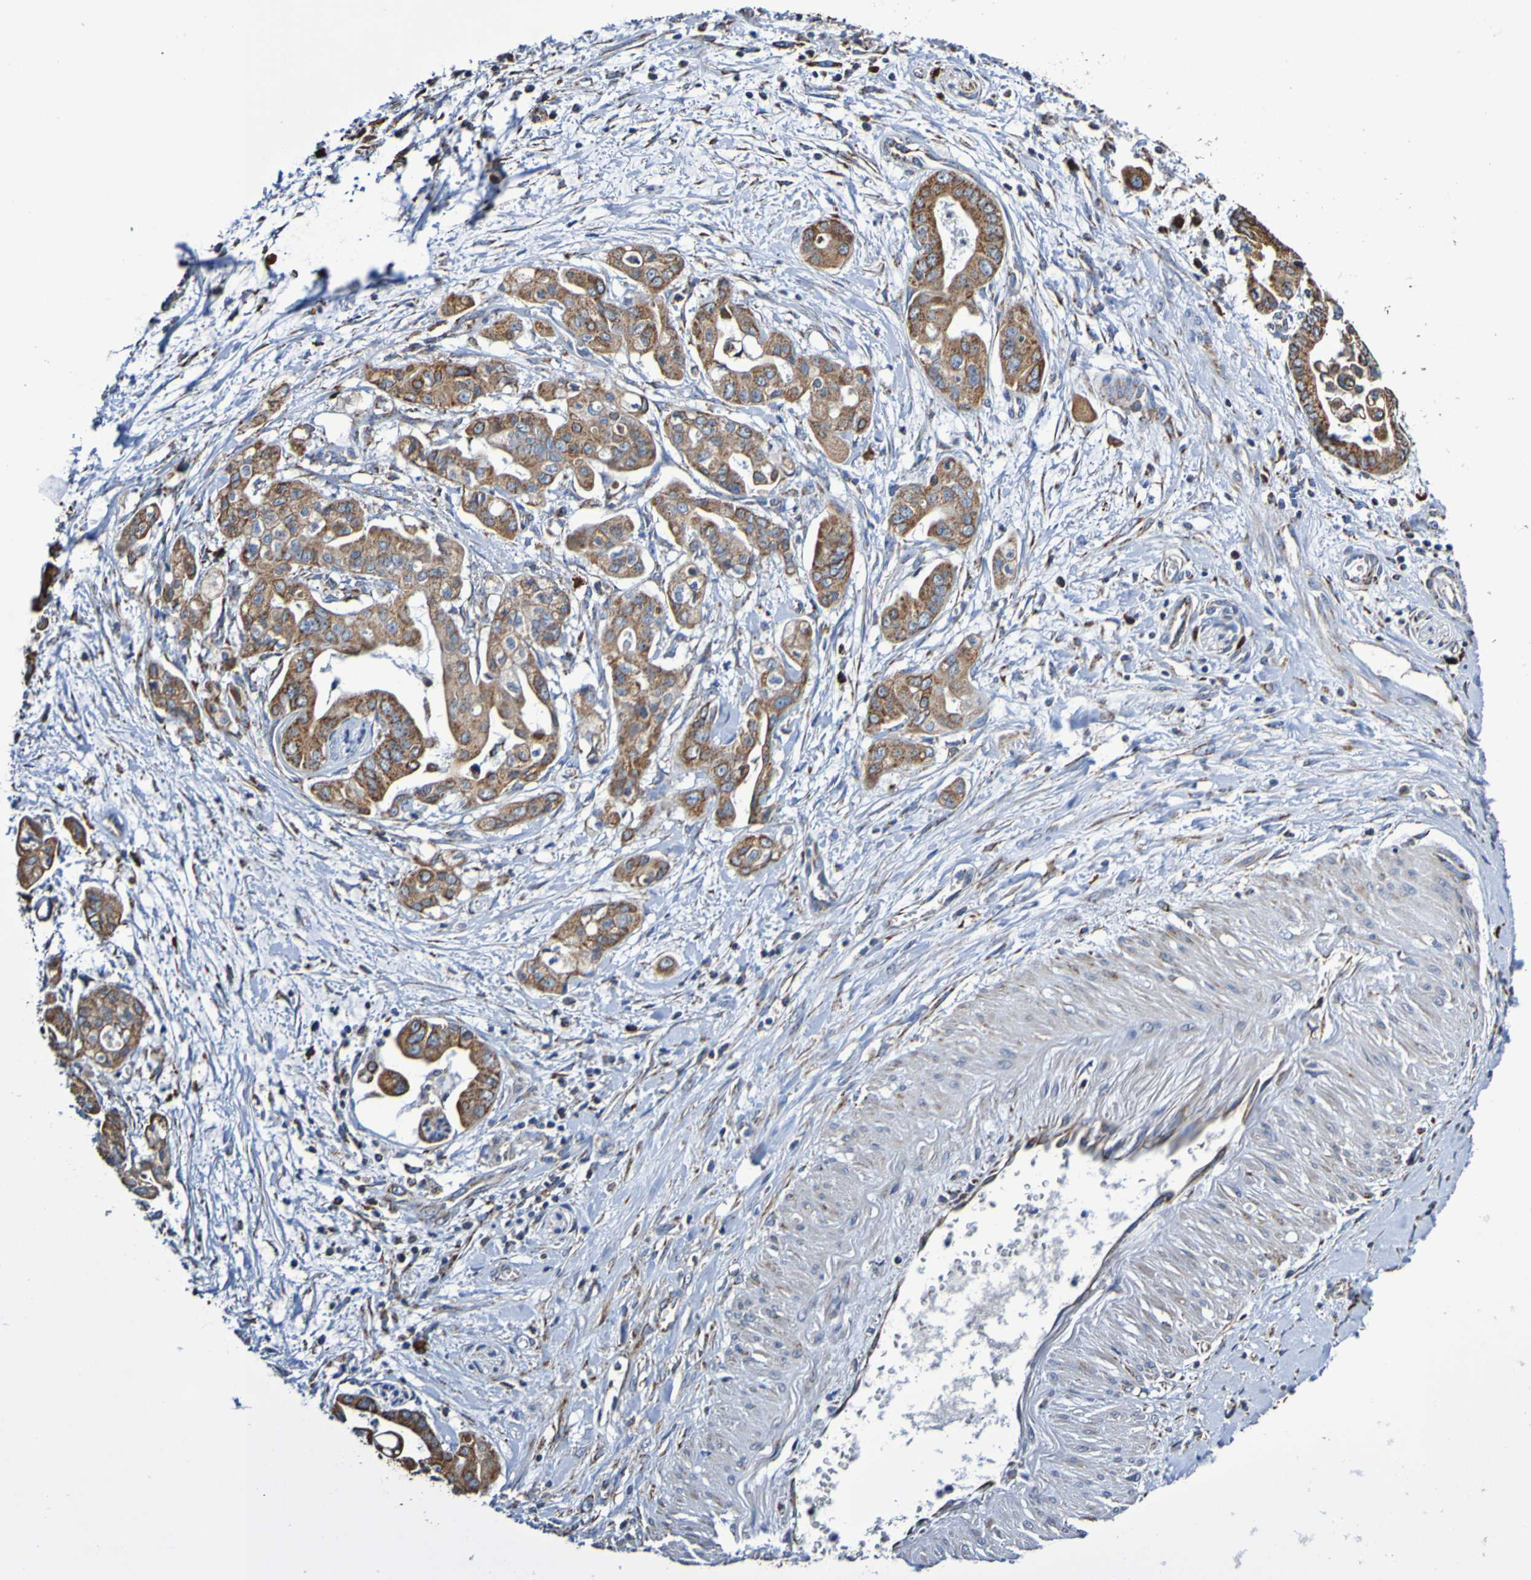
{"staining": {"intensity": "moderate", "quantity": ">75%", "location": "cytoplasmic/membranous"}, "tissue": "pancreatic cancer", "cell_type": "Tumor cells", "image_type": "cancer", "snomed": [{"axis": "morphology", "description": "Adenocarcinoma, NOS"}, {"axis": "topography", "description": "Pancreas"}], "caption": "DAB (3,3'-diaminobenzidine) immunohistochemical staining of adenocarcinoma (pancreatic) displays moderate cytoplasmic/membranous protein positivity in approximately >75% of tumor cells.", "gene": "IL18R1", "patient": {"sex": "female", "age": 75}}